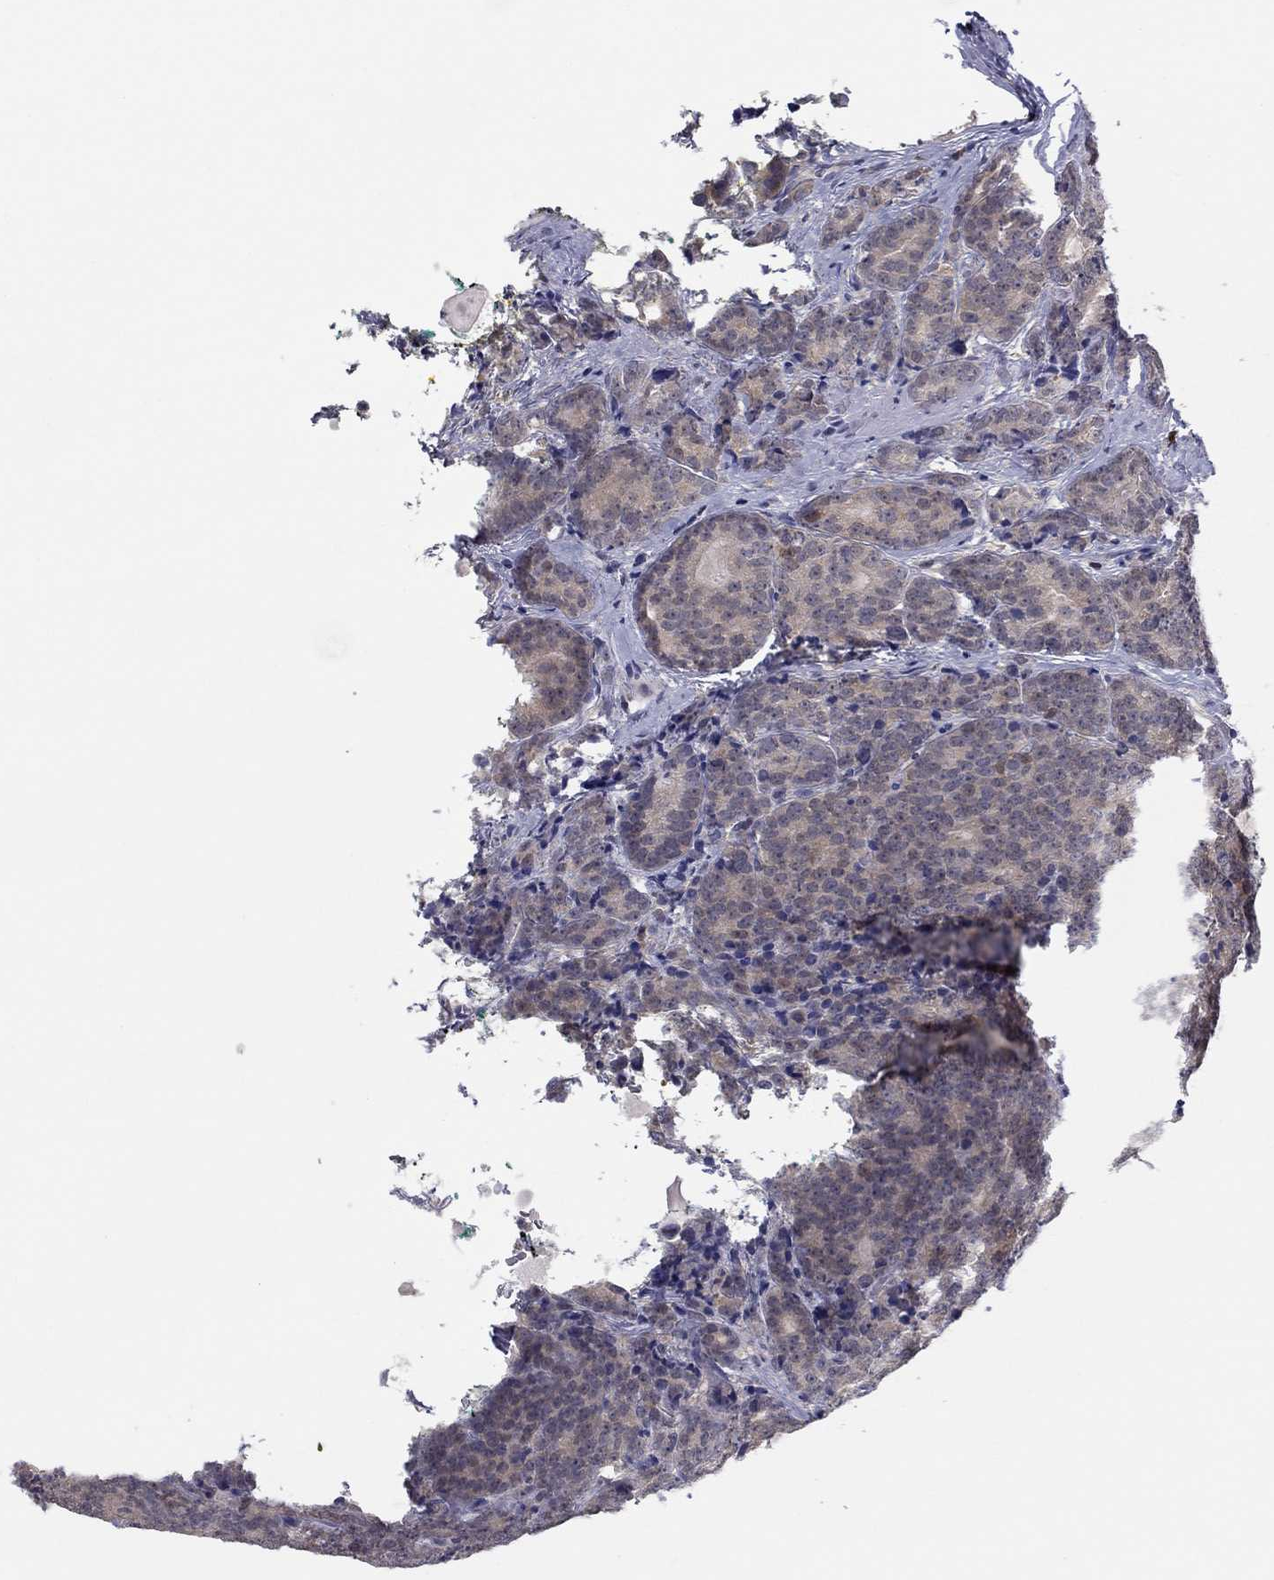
{"staining": {"intensity": "negative", "quantity": "none", "location": "none"}, "tissue": "prostate cancer", "cell_type": "Tumor cells", "image_type": "cancer", "snomed": [{"axis": "morphology", "description": "Adenocarcinoma, NOS"}, {"axis": "topography", "description": "Prostate"}], "caption": "This is a photomicrograph of IHC staining of prostate cancer (adenocarcinoma), which shows no positivity in tumor cells.", "gene": "PDXK", "patient": {"sex": "male", "age": 71}}